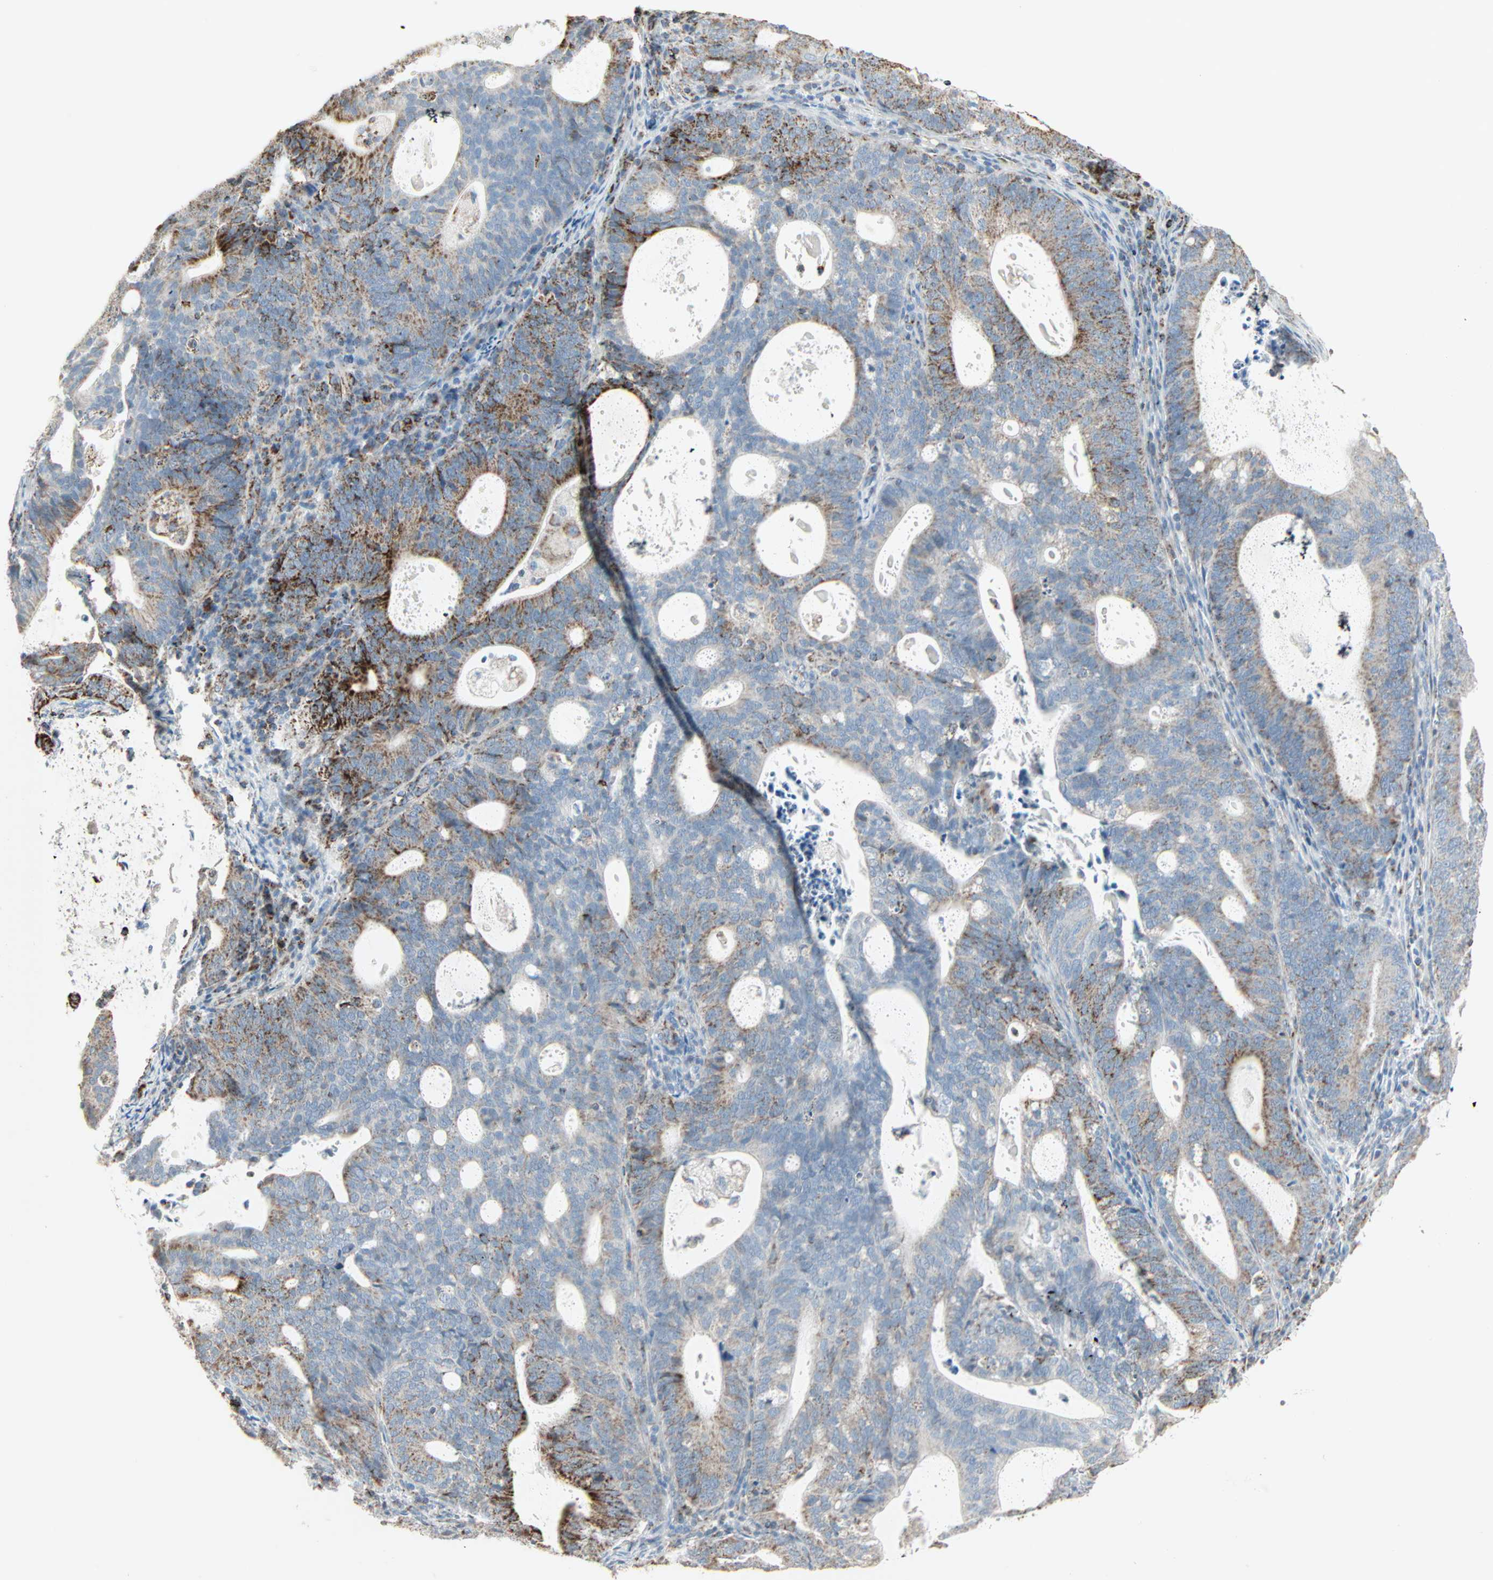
{"staining": {"intensity": "moderate", "quantity": "25%-75%", "location": "cytoplasmic/membranous"}, "tissue": "endometrial cancer", "cell_type": "Tumor cells", "image_type": "cancer", "snomed": [{"axis": "morphology", "description": "Adenocarcinoma, NOS"}, {"axis": "topography", "description": "Uterus"}], "caption": "Brown immunohistochemical staining in adenocarcinoma (endometrial) shows moderate cytoplasmic/membranous expression in about 25%-75% of tumor cells. Using DAB (3,3'-diaminobenzidine) (brown) and hematoxylin (blue) stains, captured at high magnification using brightfield microscopy.", "gene": "IDH2", "patient": {"sex": "female", "age": 83}}